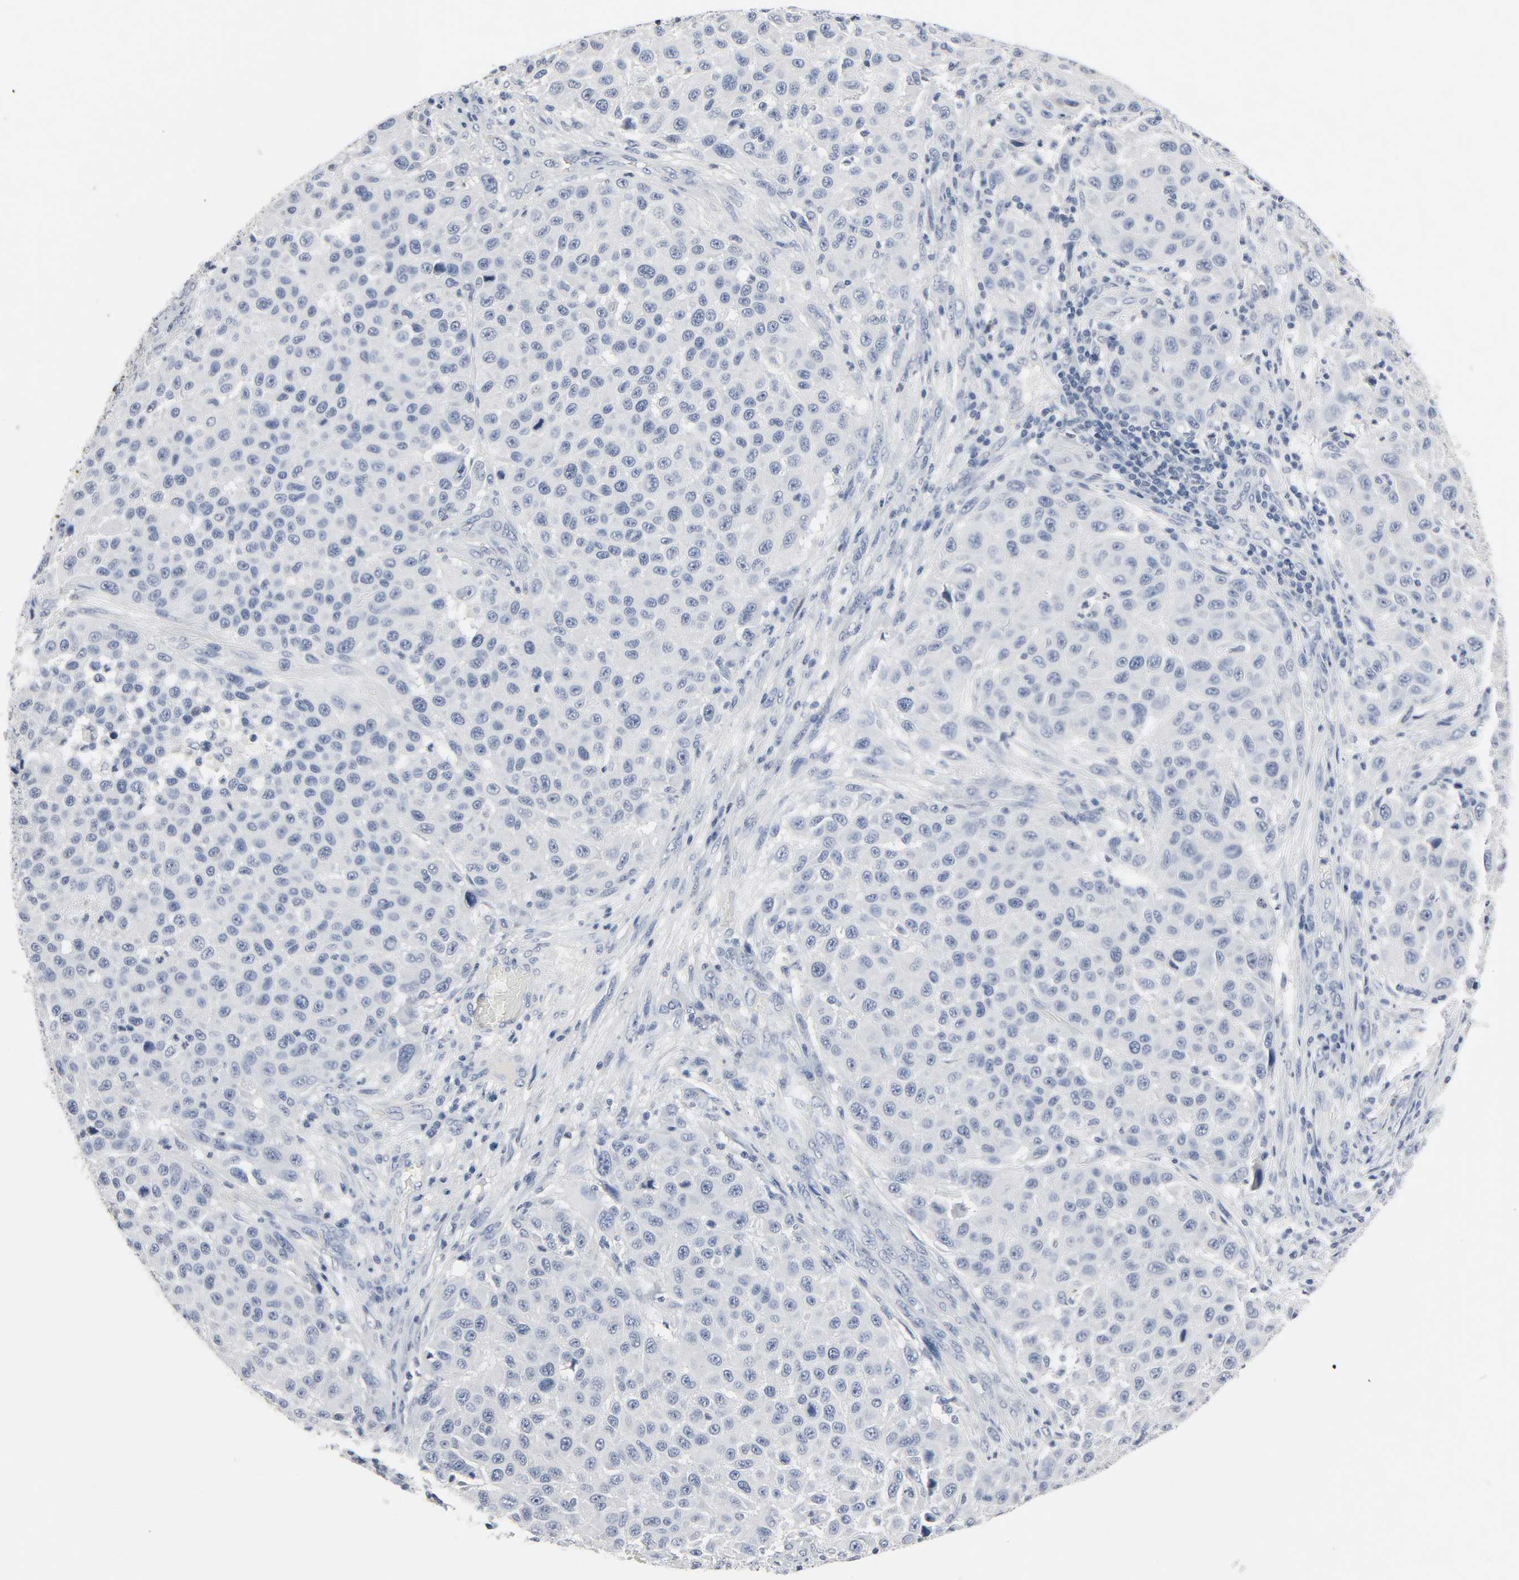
{"staining": {"intensity": "negative", "quantity": "none", "location": "none"}, "tissue": "melanoma", "cell_type": "Tumor cells", "image_type": "cancer", "snomed": [{"axis": "morphology", "description": "Malignant melanoma, Metastatic site"}, {"axis": "topography", "description": "Lymph node"}], "caption": "Immunohistochemistry (IHC) image of malignant melanoma (metastatic site) stained for a protein (brown), which displays no expression in tumor cells. The staining is performed using DAB brown chromogen with nuclei counter-stained in using hematoxylin.", "gene": "FBLN5", "patient": {"sex": "male", "age": 61}}